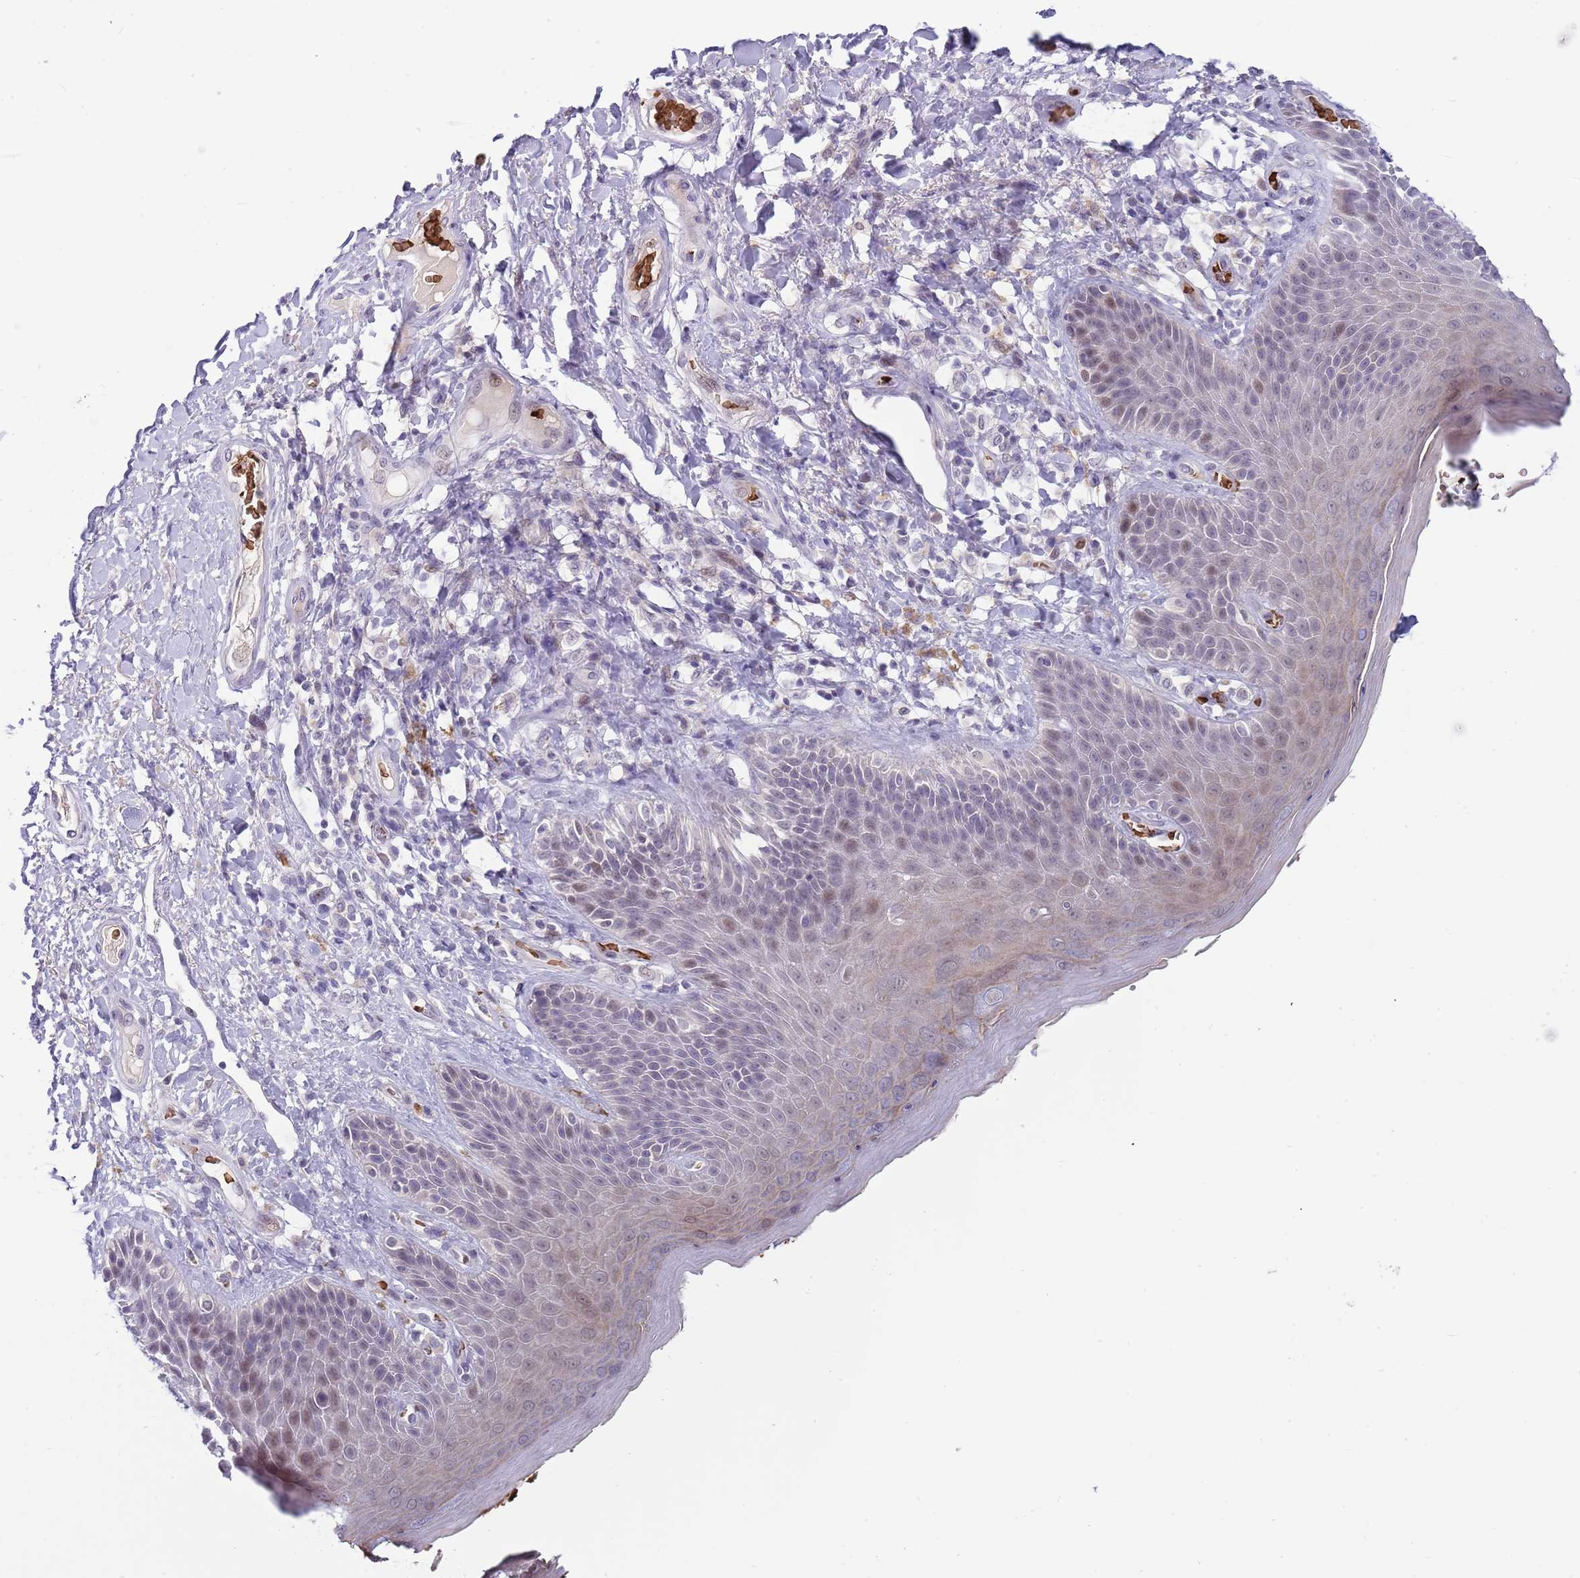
{"staining": {"intensity": "weak", "quantity": "25%-75%", "location": "cytoplasmic/membranous,nuclear"}, "tissue": "skin", "cell_type": "Epidermal cells", "image_type": "normal", "snomed": [{"axis": "morphology", "description": "Normal tissue, NOS"}, {"axis": "topography", "description": "Anal"}], "caption": "The image reveals a brown stain indicating the presence of a protein in the cytoplasmic/membranous,nuclear of epidermal cells in skin.", "gene": "LYPD6B", "patient": {"sex": "female", "age": 89}}